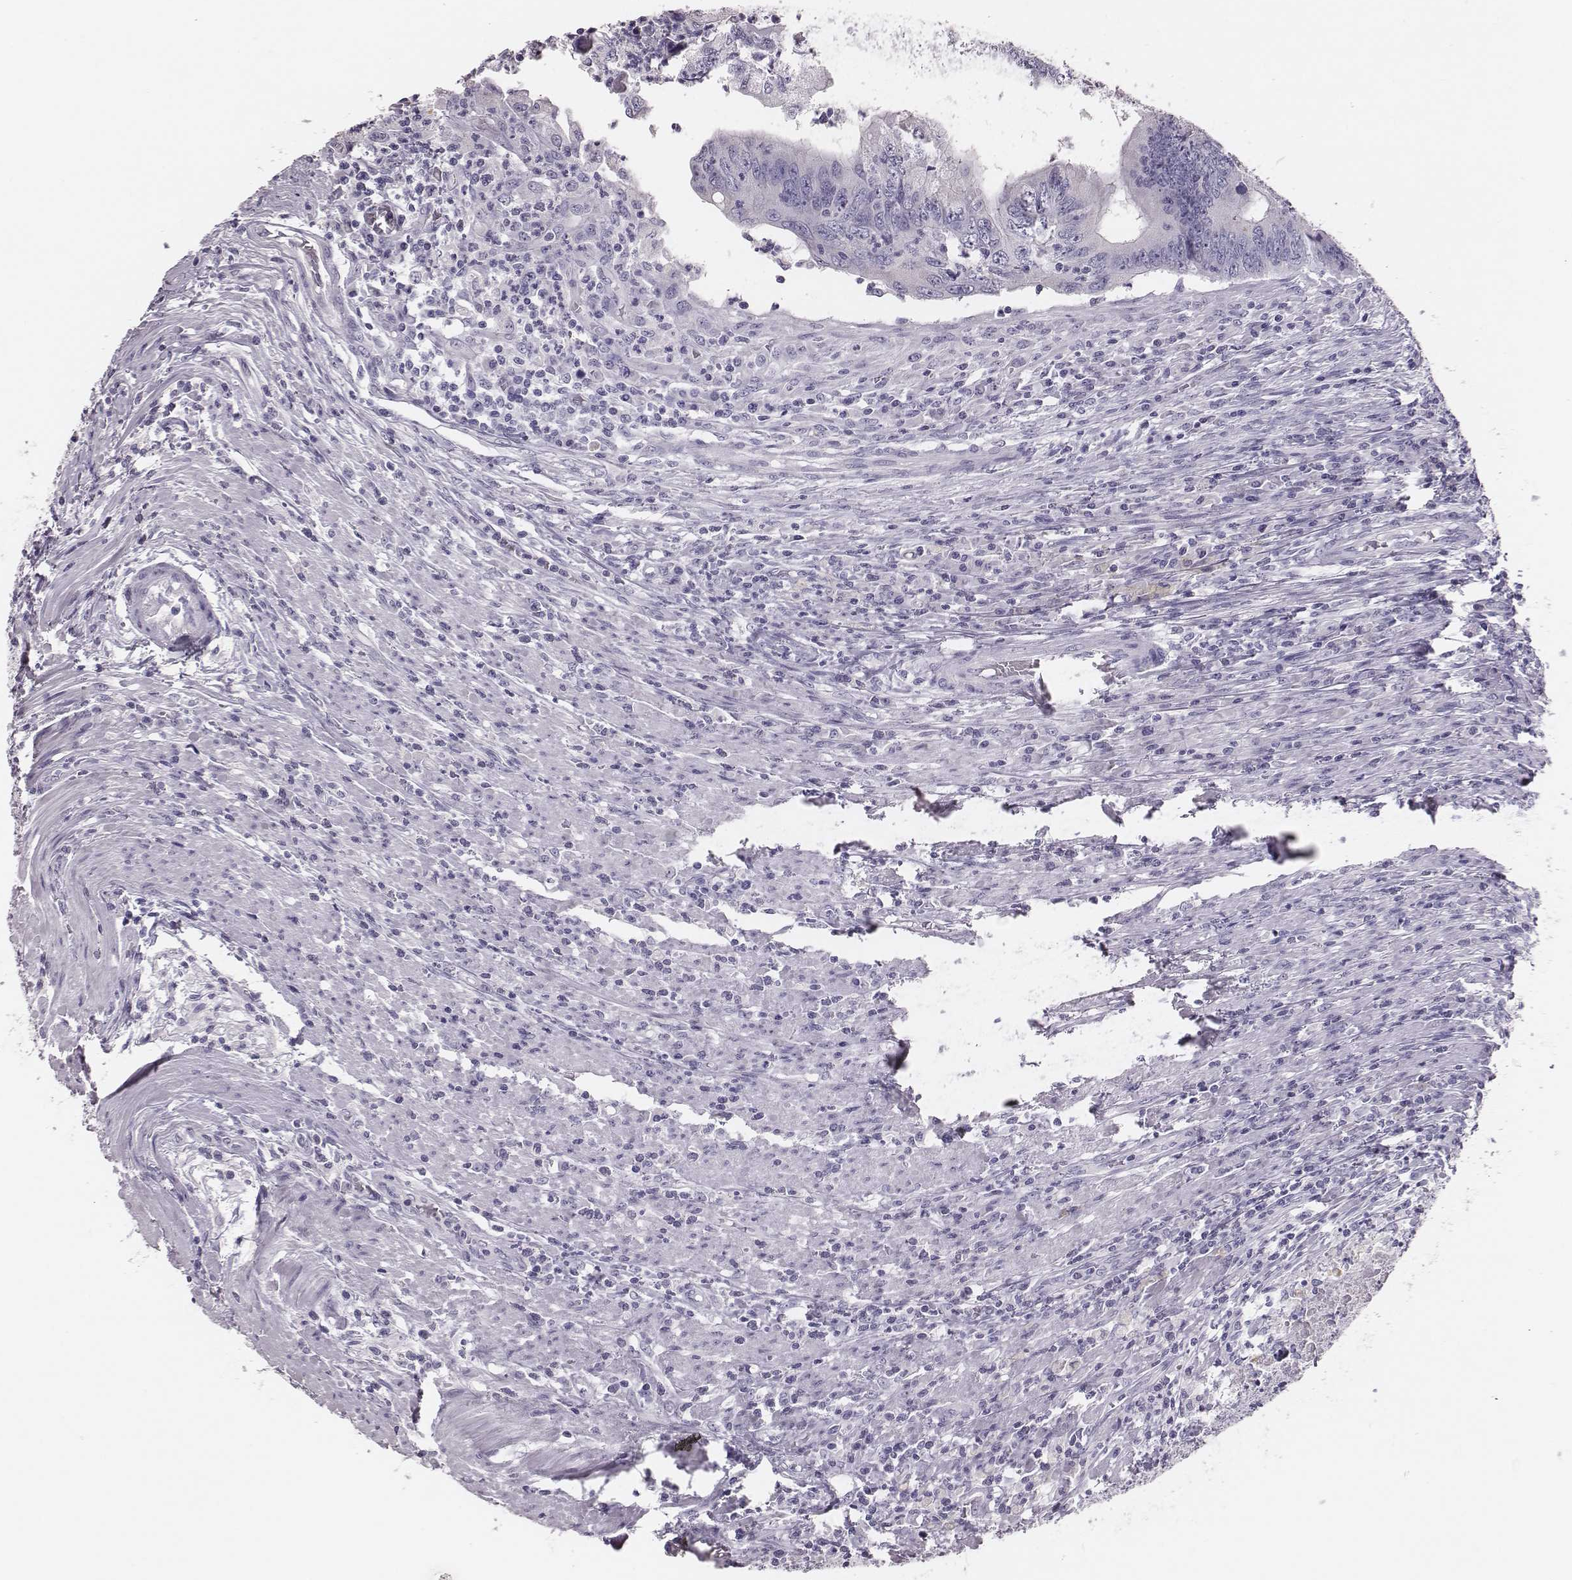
{"staining": {"intensity": "negative", "quantity": "none", "location": "none"}, "tissue": "colorectal cancer", "cell_type": "Tumor cells", "image_type": "cancer", "snomed": [{"axis": "morphology", "description": "Adenocarcinoma, NOS"}, {"axis": "topography", "description": "Colon"}], "caption": "A histopathology image of human colorectal adenocarcinoma is negative for staining in tumor cells. (DAB immunohistochemistry with hematoxylin counter stain).", "gene": "H1-6", "patient": {"sex": "male", "age": 53}}